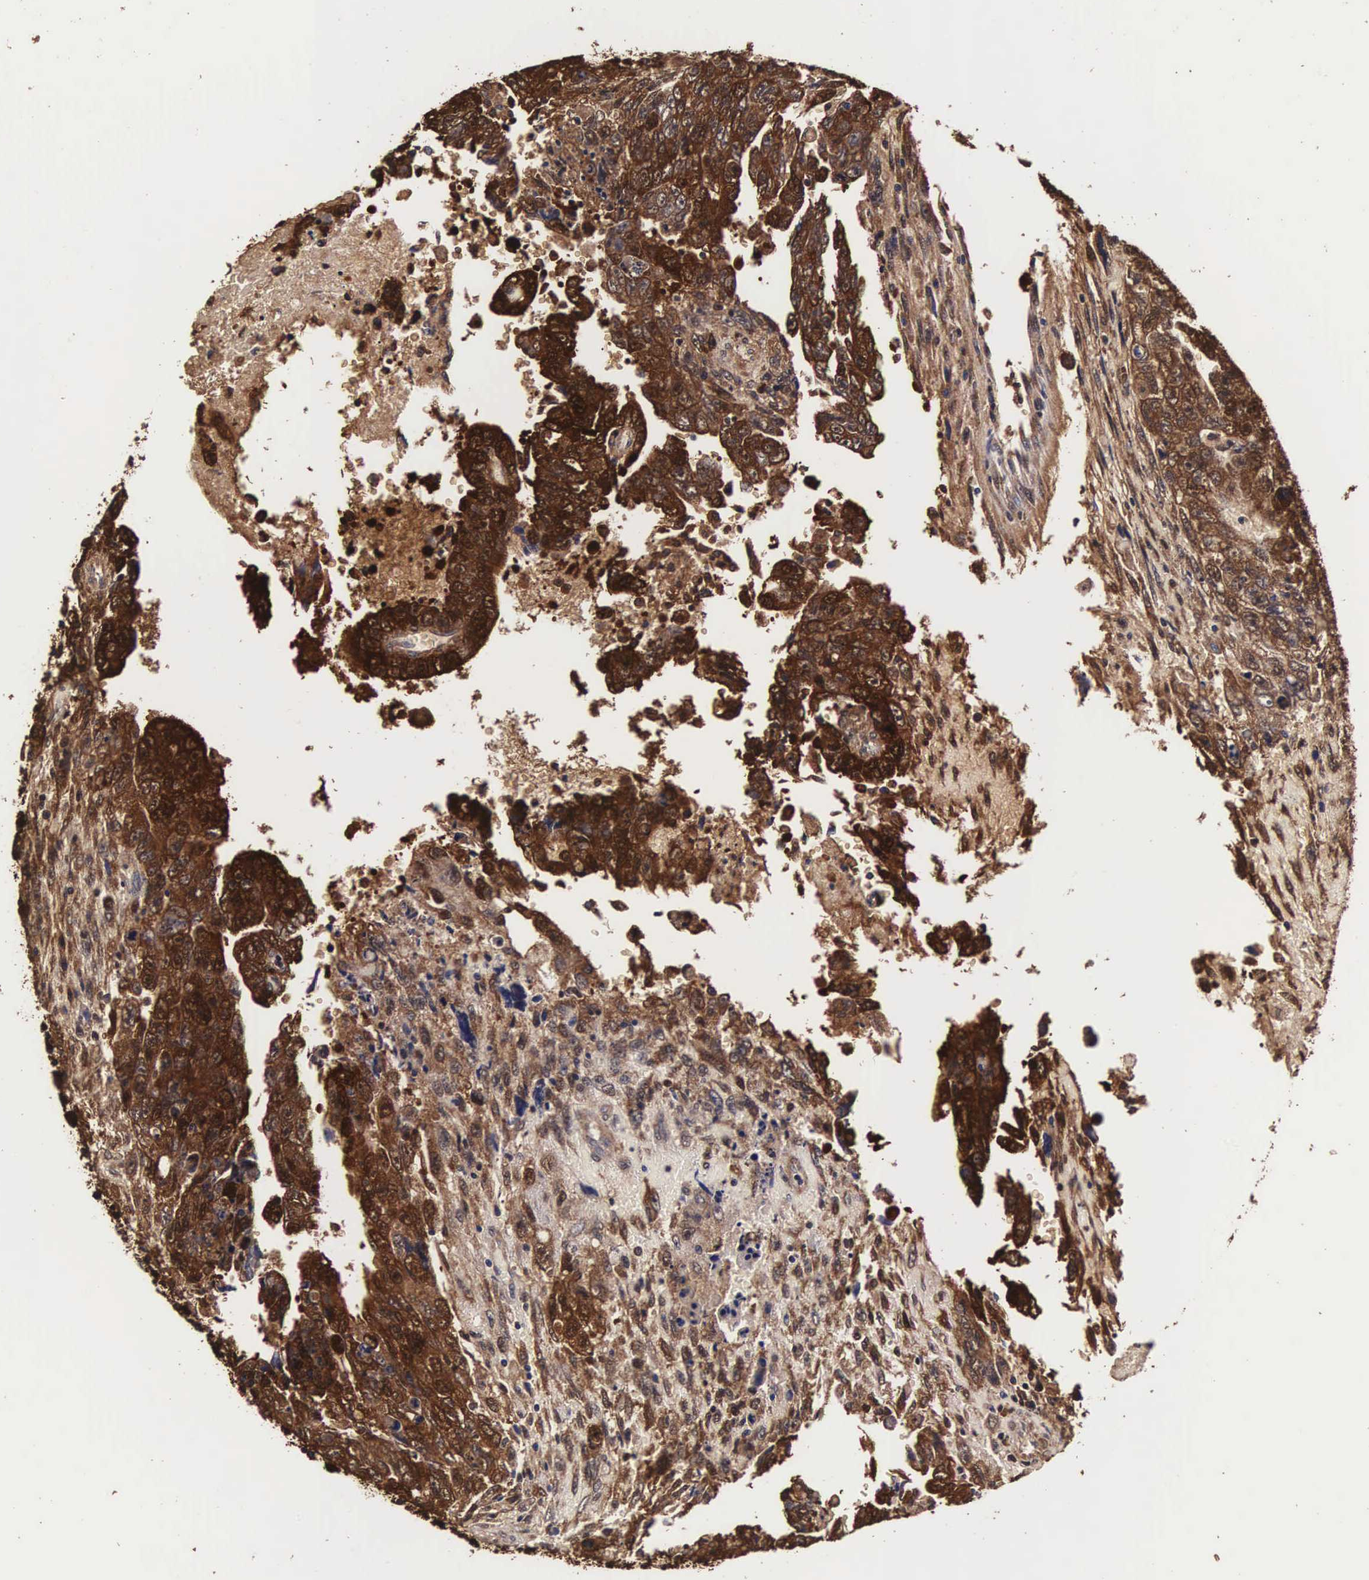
{"staining": {"intensity": "strong", "quantity": ">75%", "location": "cytoplasmic/membranous,nuclear"}, "tissue": "testis cancer", "cell_type": "Tumor cells", "image_type": "cancer", "snomed": [{"axis": "morphology", "description": "Carcinoma, Embryonal, NOS"}, {"axis": "topography", "description": "Testis"}], "caption": "Immunohistochemical staining of testis cancer displays high levels of strong cytoplasmic/membranous and nuclear protein expression in approximately >75% of tumor cells. The staining is performed using DAB (3,3'-diaminobenzidine) brown chromogen to label protein expression. The nuclei are counter-stained blue using hematoxylin.", "gene": "TECPR2", "patient": {"sex": "male", "age": 28}}